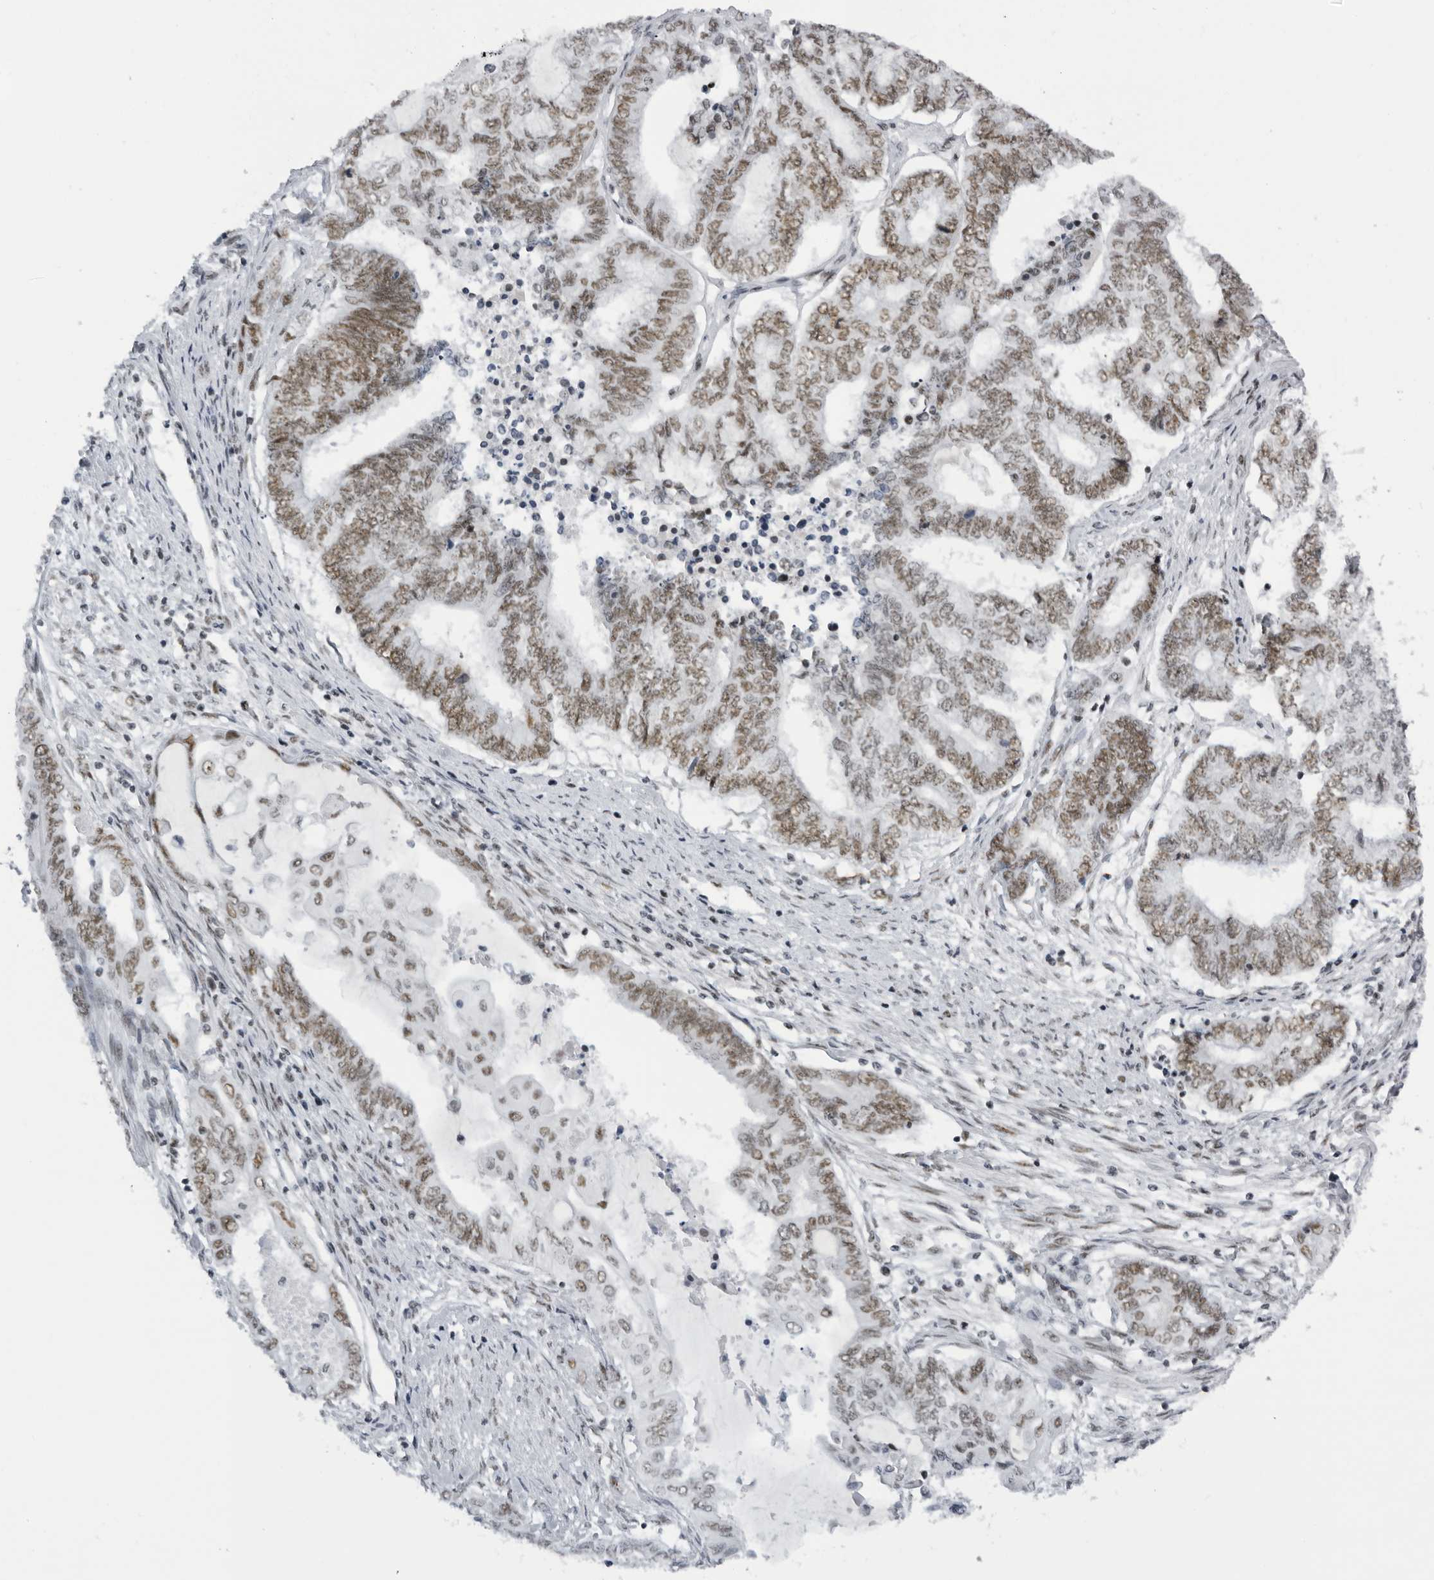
{"staining": {"intensity": "moderate", "quantity": ">75%", "location": "nuclear"}, "tissue": "endometrial cancer", "cell_type": "Tumor cells", "image_type": "cancer", "snomed": [{"axis": "morphology", "description": "Adenocarcinoma, NOS"}, {"axis": "topography", "description": "Uterus"}, {"axis": "topography", "description": "Endometrium"}], "caption": "Human endometrial cancer stained with a brown dye displays moderate nuclear positive positivity in about >75% of tumor cells.", "gene": "DHX9", "patient": {"sex": "female", "age": 70}}